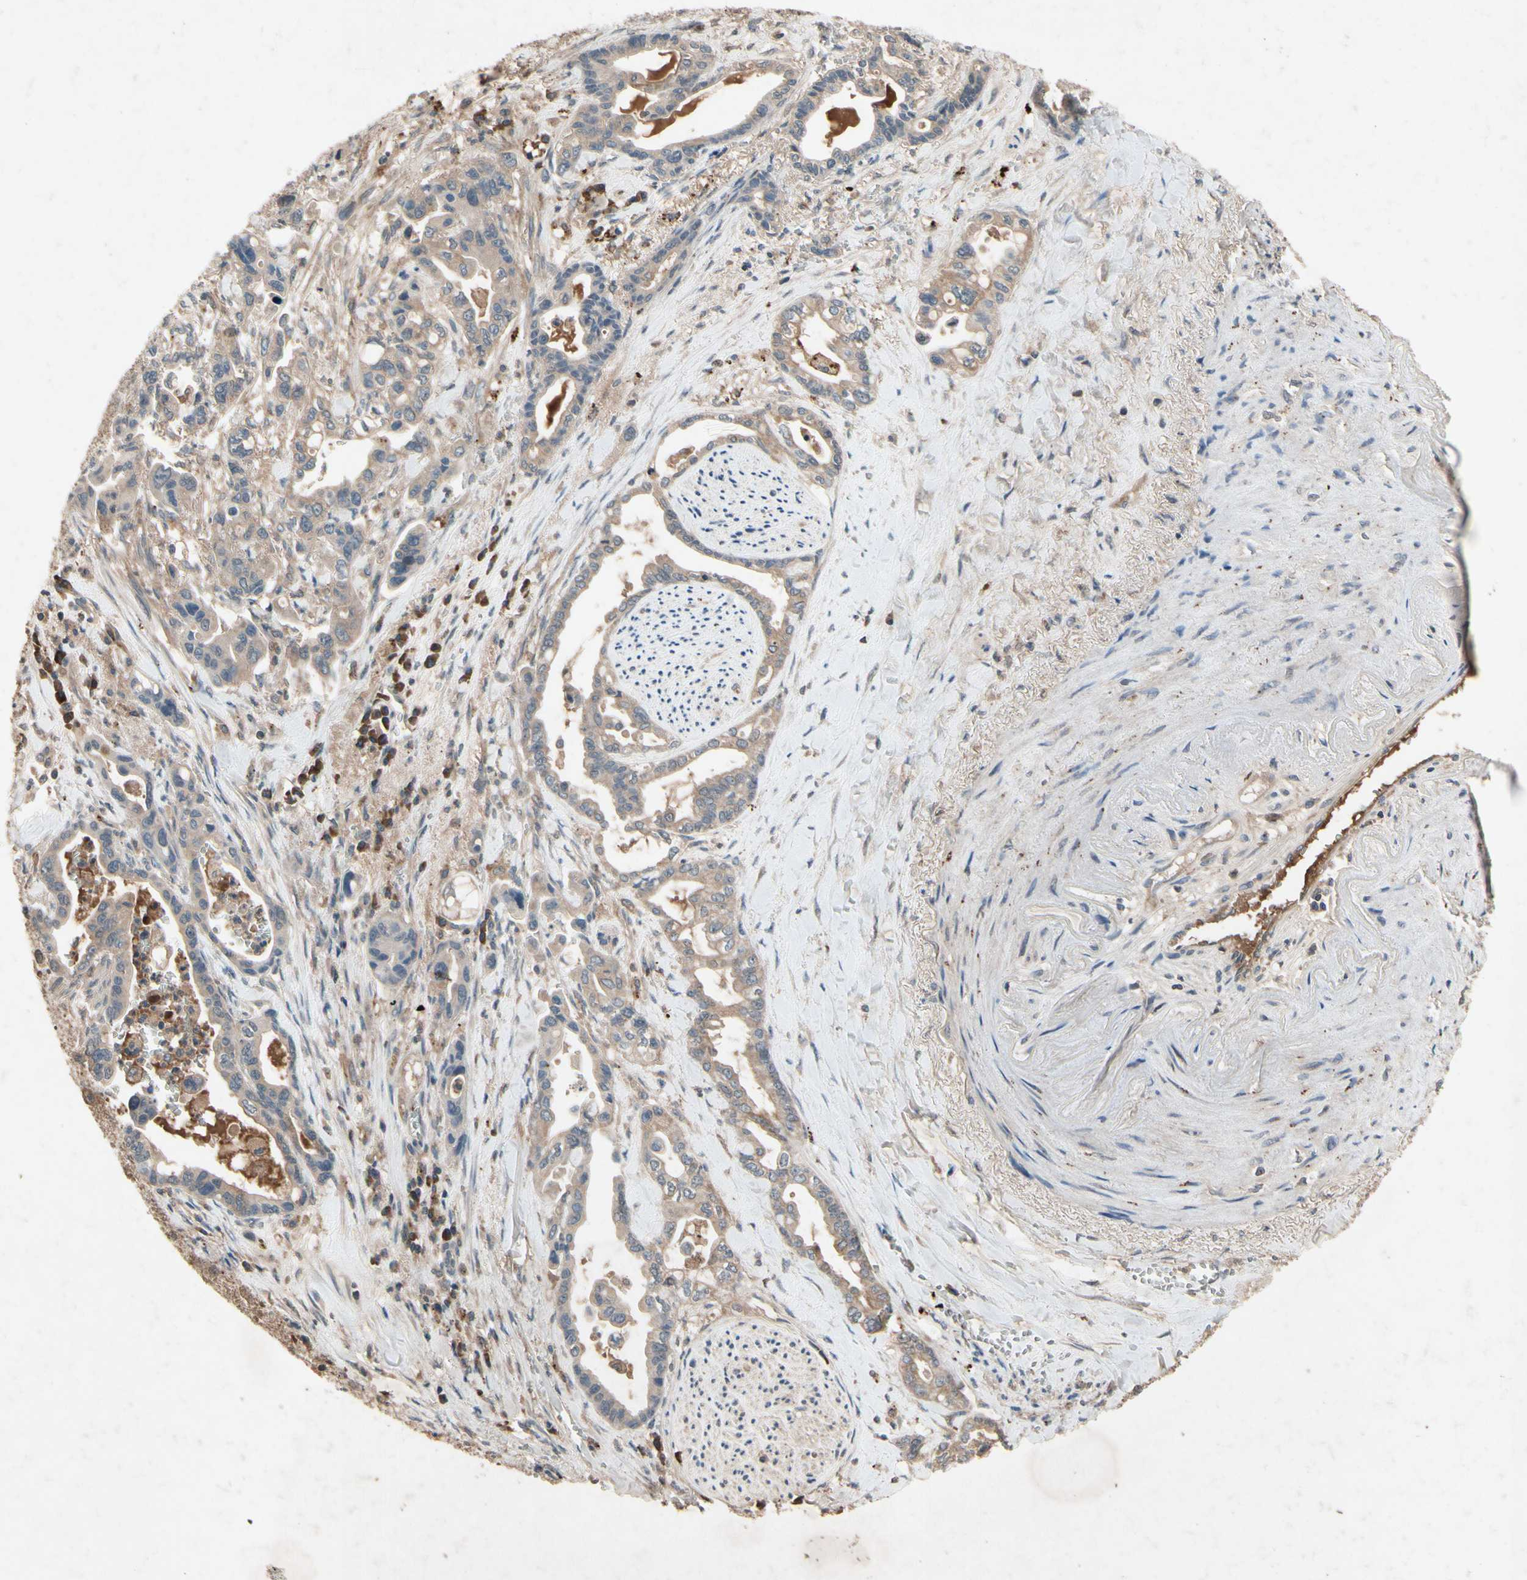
{"staining": {"intensity": "weak", "quantity": ">75%", "location": "cytoplasmic/membranous"}, "tissue": "pancreatic cancer", "cell_type": "Tumor cells", "image_type": "cancer", "snomed": [{"axis": "morphology", "description": "Adenocarcinoma, NOS"}, {"axis": "topography", "description": "Pancreas"}], "caption": "This photomicrograph displays pancreatic cancer (adenocarcinoma) stained with immunohistochemistry (IHC) to label a protein in brown. The cytoplasmic/membranous of tumor cells show weak positivity for the protein. Nuclei are counter-stained blue.", "gene": "IL1RL1", "patient": {"sex": "male", "age": 70}}